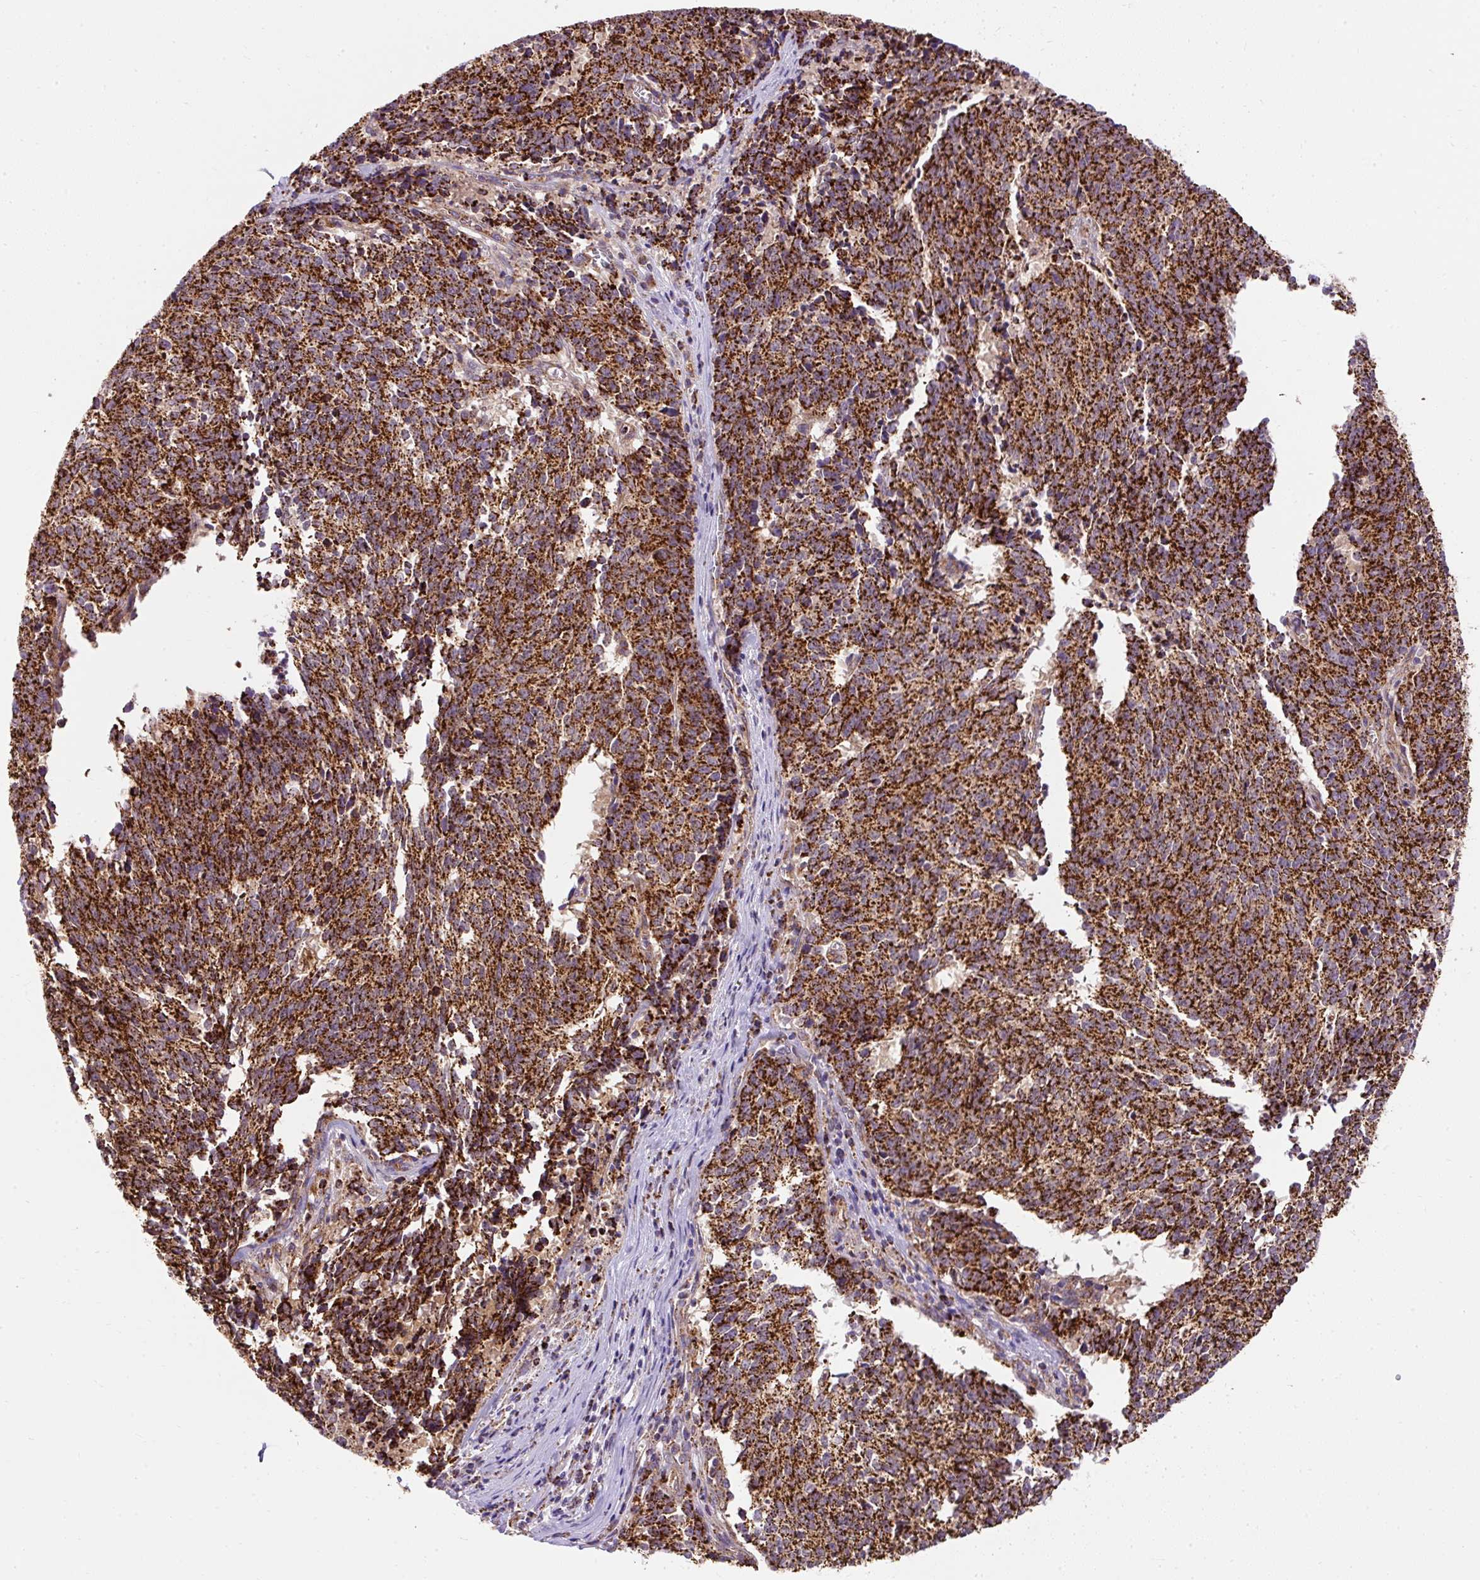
{"staining": {"intensity": "strong", "quantity": ">75%", "location": "cytoplasmic/membranous"}, "tissue": "cervical cancer", "cell_type": "Tumor cells", "image_type": "cancer", "snomed": [{"axis": "morphology", "description": "Squamous cell carcinoma, NOS"}, {"axis": "topography", "description": "Cervix"}], "caption": "Protein expression analysis of human cervical squamous cell carcinoma reveals strong cytoplasmic/membranous positivity in about >75% of tumor cells.", "gene": "CEP290", "patient": {"sex": "female", "age": 29}}